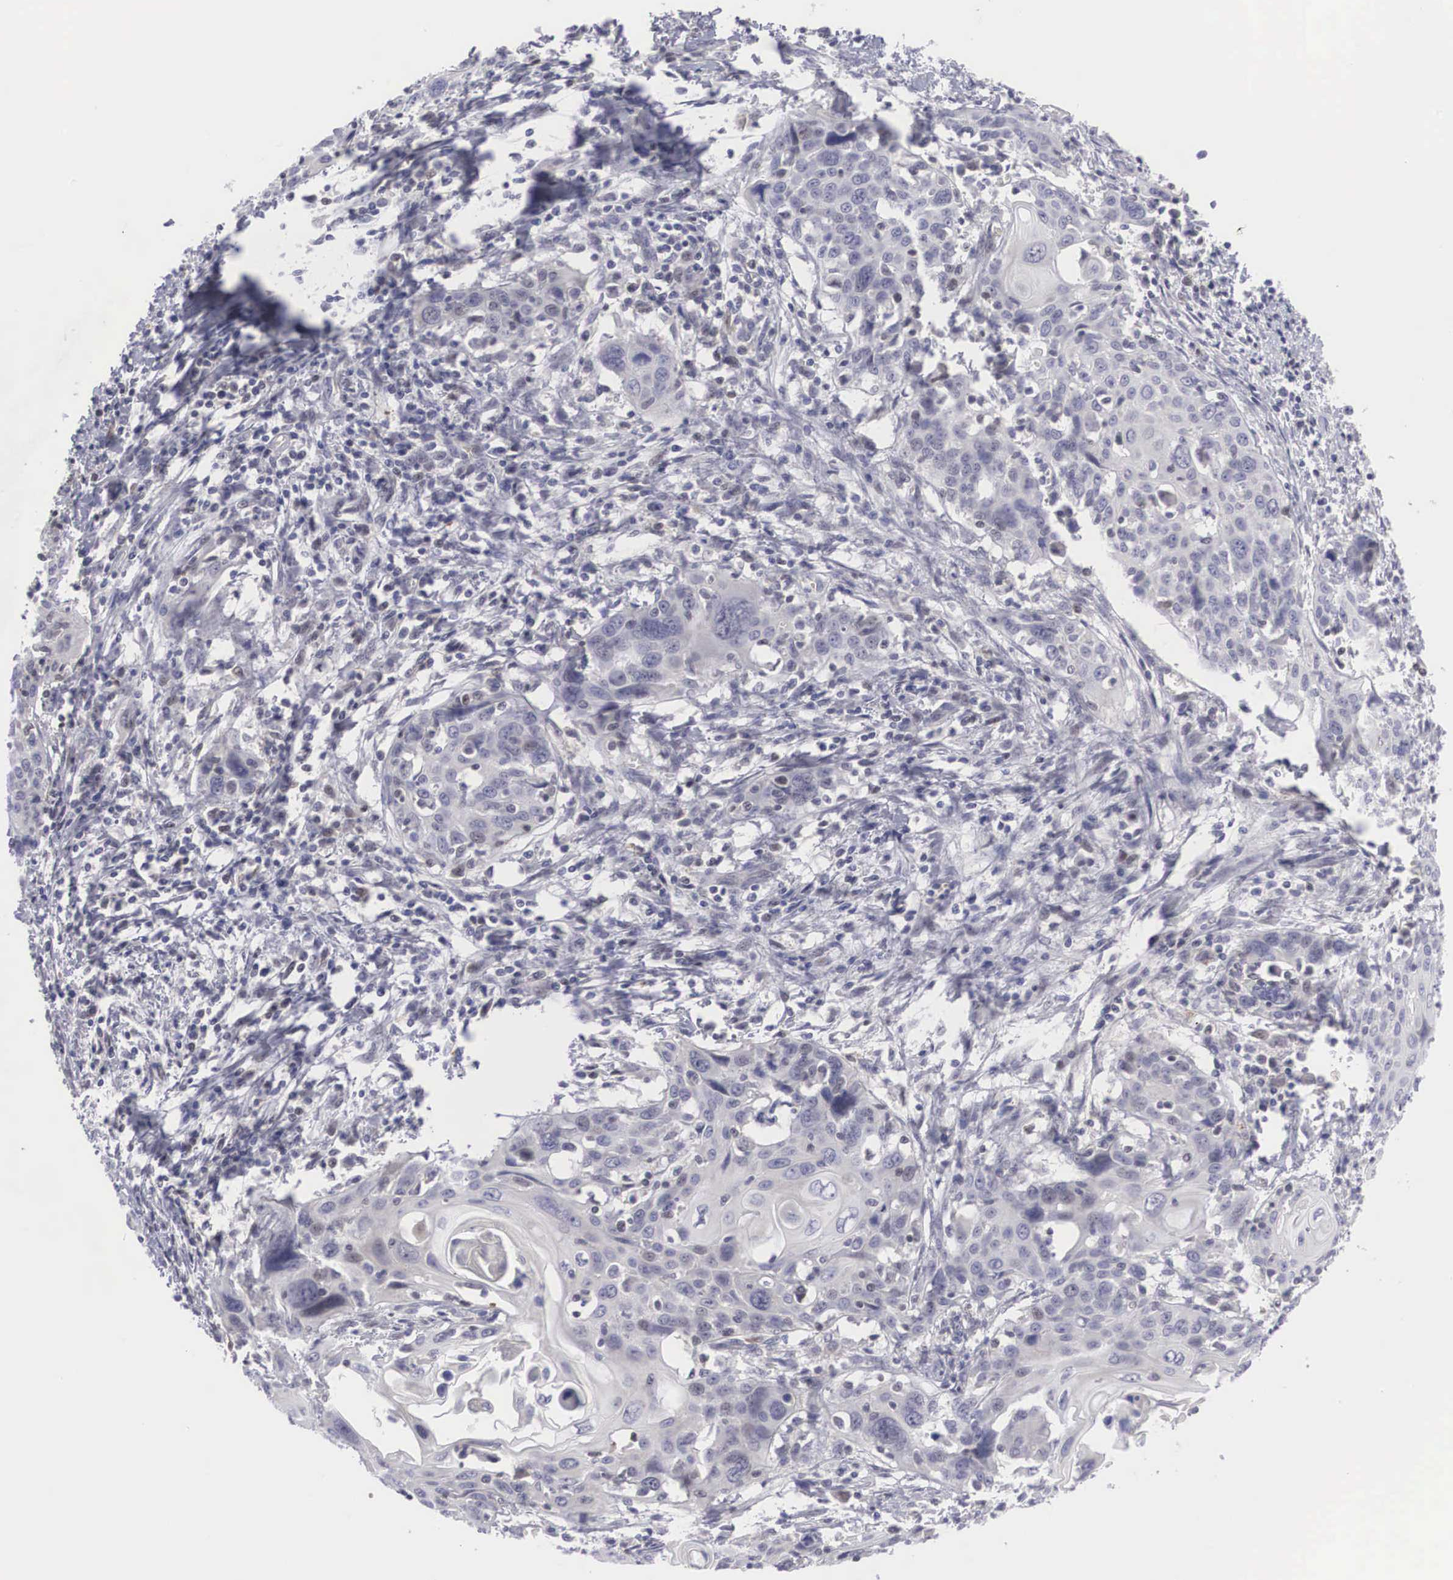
{"staining": {"intensity": "weak", "quantity": "<25%", "location": "cytoplasmic/membranous"}, "tissue": "cervical cancer", "cell_type": "Tumor cells", "image_type": "cancer", "snomed": [{"axis": "morphology", "description": "Squamous cell carcinoma, NOS"}, {"axis": "topography", "description": "Cervix"}], "caption": "Tumor cells are negative for protein expression in human cervical cancer (squamous cell carcinoma). (Immunohistochemistry, brightfield microscopy, high magnification).", "gene": "RBPJ", "patient": {"sex": "female", "age": 54}}